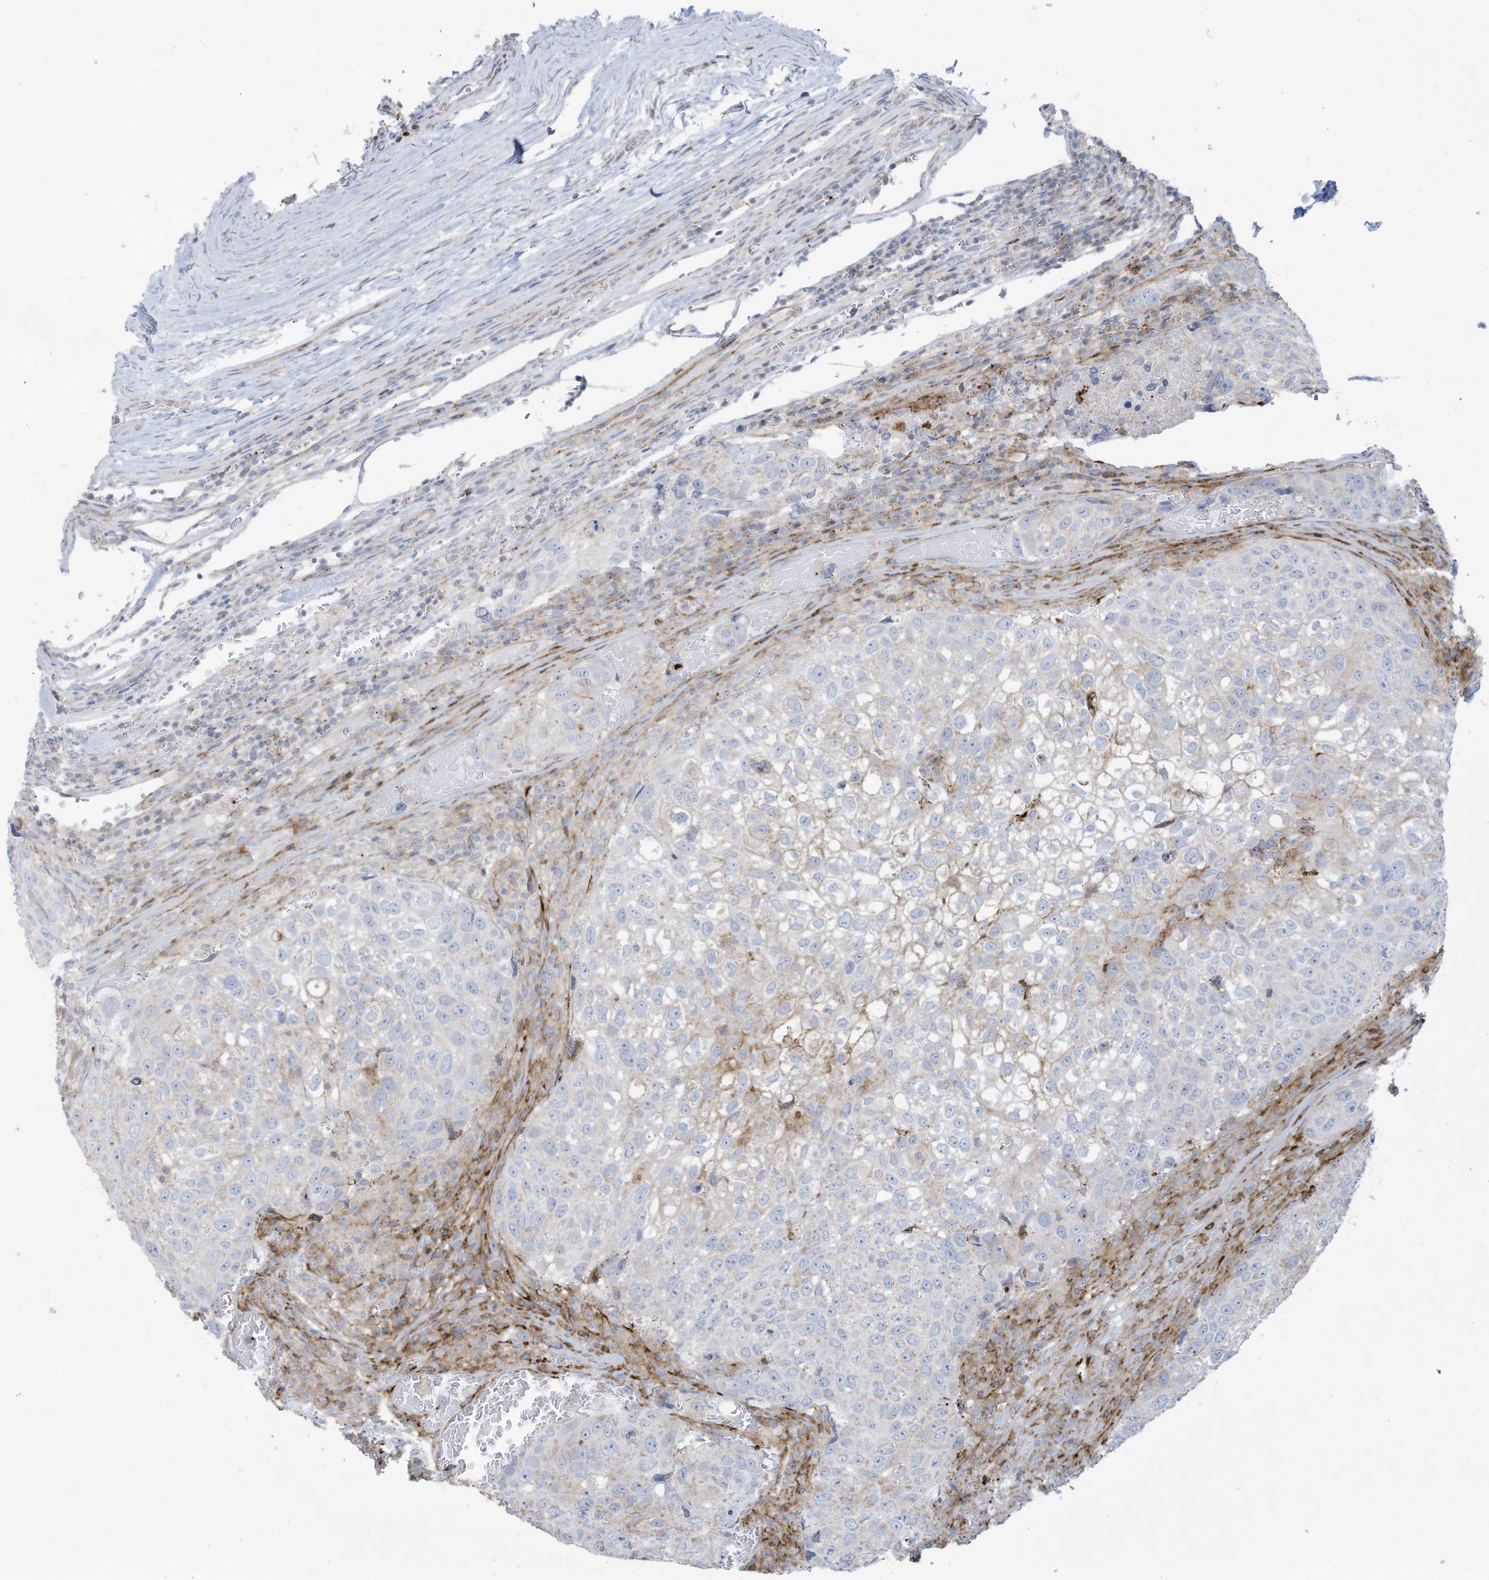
{"staining": {"intensity": "negative", "quantity": "none", "location": "none"}, "tissue": "urothelial cancer", "cell_type": "Tumor cells", "image_type": "cancer", "snomed": [{"axis": "morphology", "description": "Urothelial carcinoma, High grade"}, {"axis": "topography", "description": "Lymph node"}, {"axis": "topography", "description": "Urinary bladder"}], "caption": "Immunohistochemical staining of high-grade urothelial carcinoma demonstrates no significant positivity in tumor cells.", "gene": "THNSL2", "patient": {"sex": "male", "age": 51}}